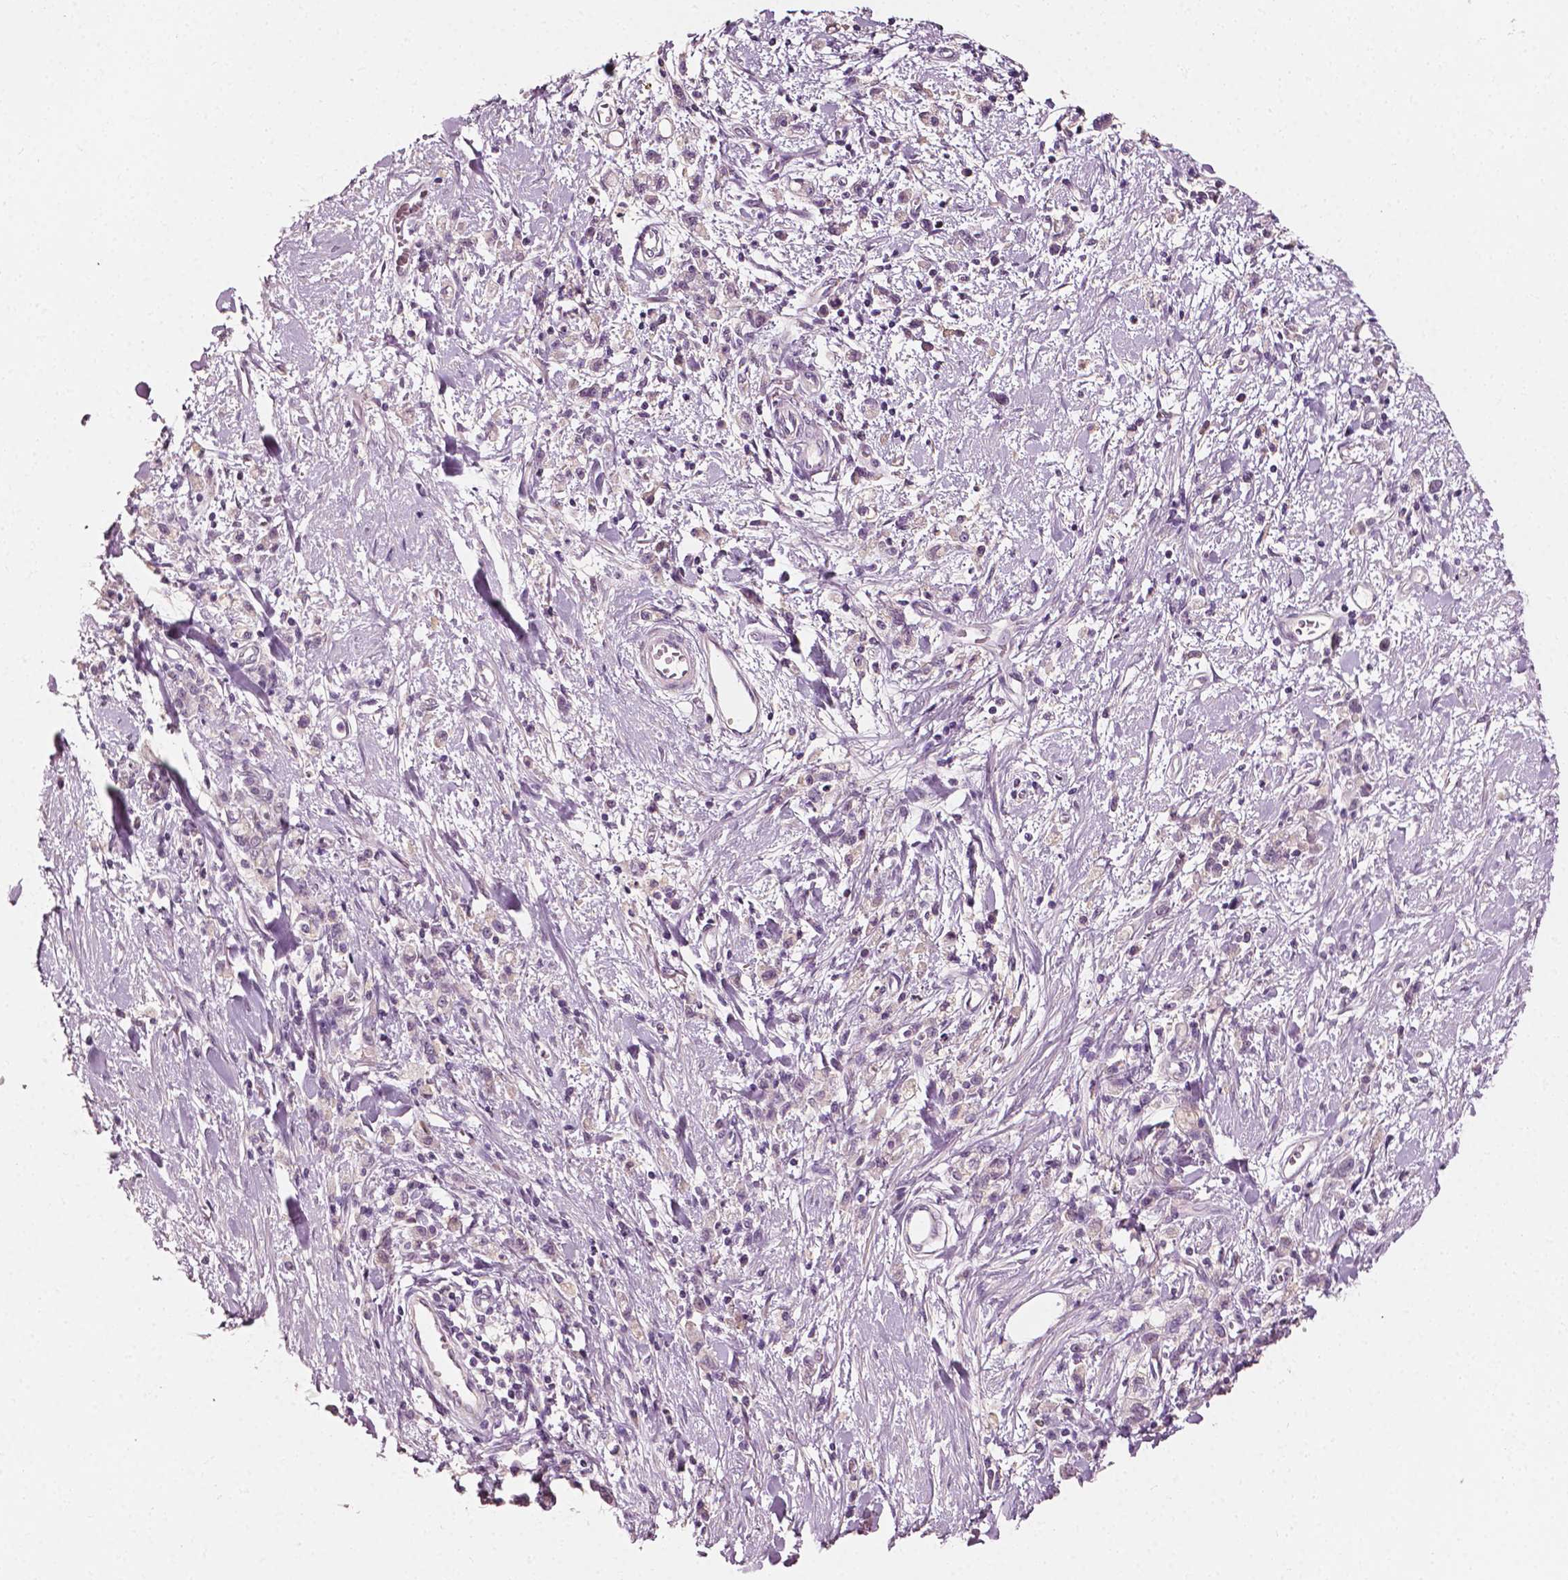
{"staining": {"intensity": "negative", "quantity": "none", "location": "none"}, "tissue": "stomach cancer", "cell_type": "Tumor cells", "image_type": "cancer", "snomed": [{"axis": "morphology", "description": "Adenocarcinoma, NOS"}, {"axis": "topography", "description": "Stomach"}], "caption": "Immunohistochemistry histopathology image of human adenocarcinoma (stomach) stained for a protein (brown), which reveals no positivity in tumor cells.", "gene": "PLA2R1", "patient": {"sex": "male", "age": 77}}